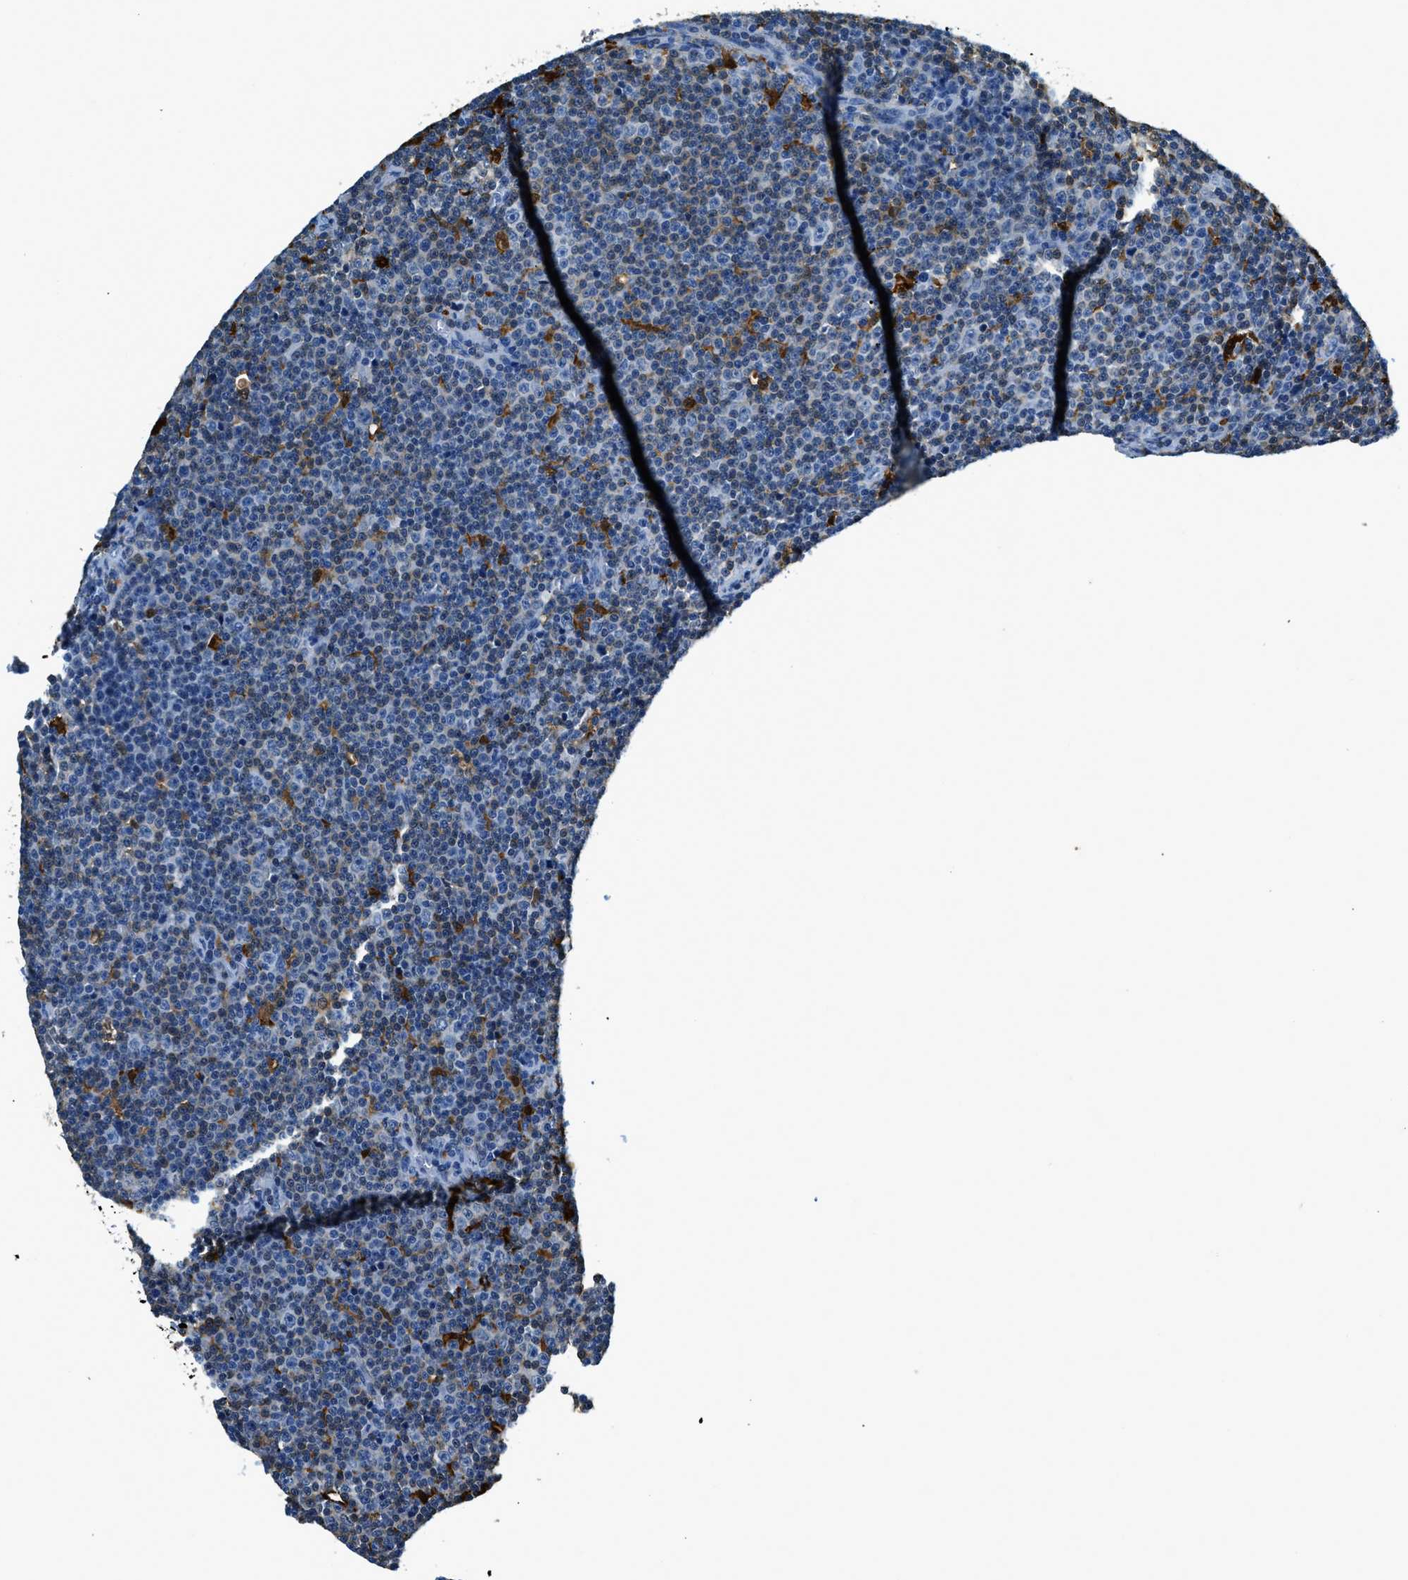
{"staining": {"intensity": "weak", "quantity": "<25%", "location": "cytoplasmic/membranous"}, "tissue": "lymphoma", "cell_type": "Tumor cells", "image_type": "cancer", "snomed": [{"axis": "morphology", "description": "Malignant lymphoma, non-Hodgkin's type, Low grade"}, {"axis": "topography", "description": "Lymph node"}], "caption": "Immunohistochemistry (IHC) image of human lymphoma stained for a protein (brown), which reveals no expression in tumor cells.", "gene": "CAPG", "patient": {"sex": "female", "age": 67}}